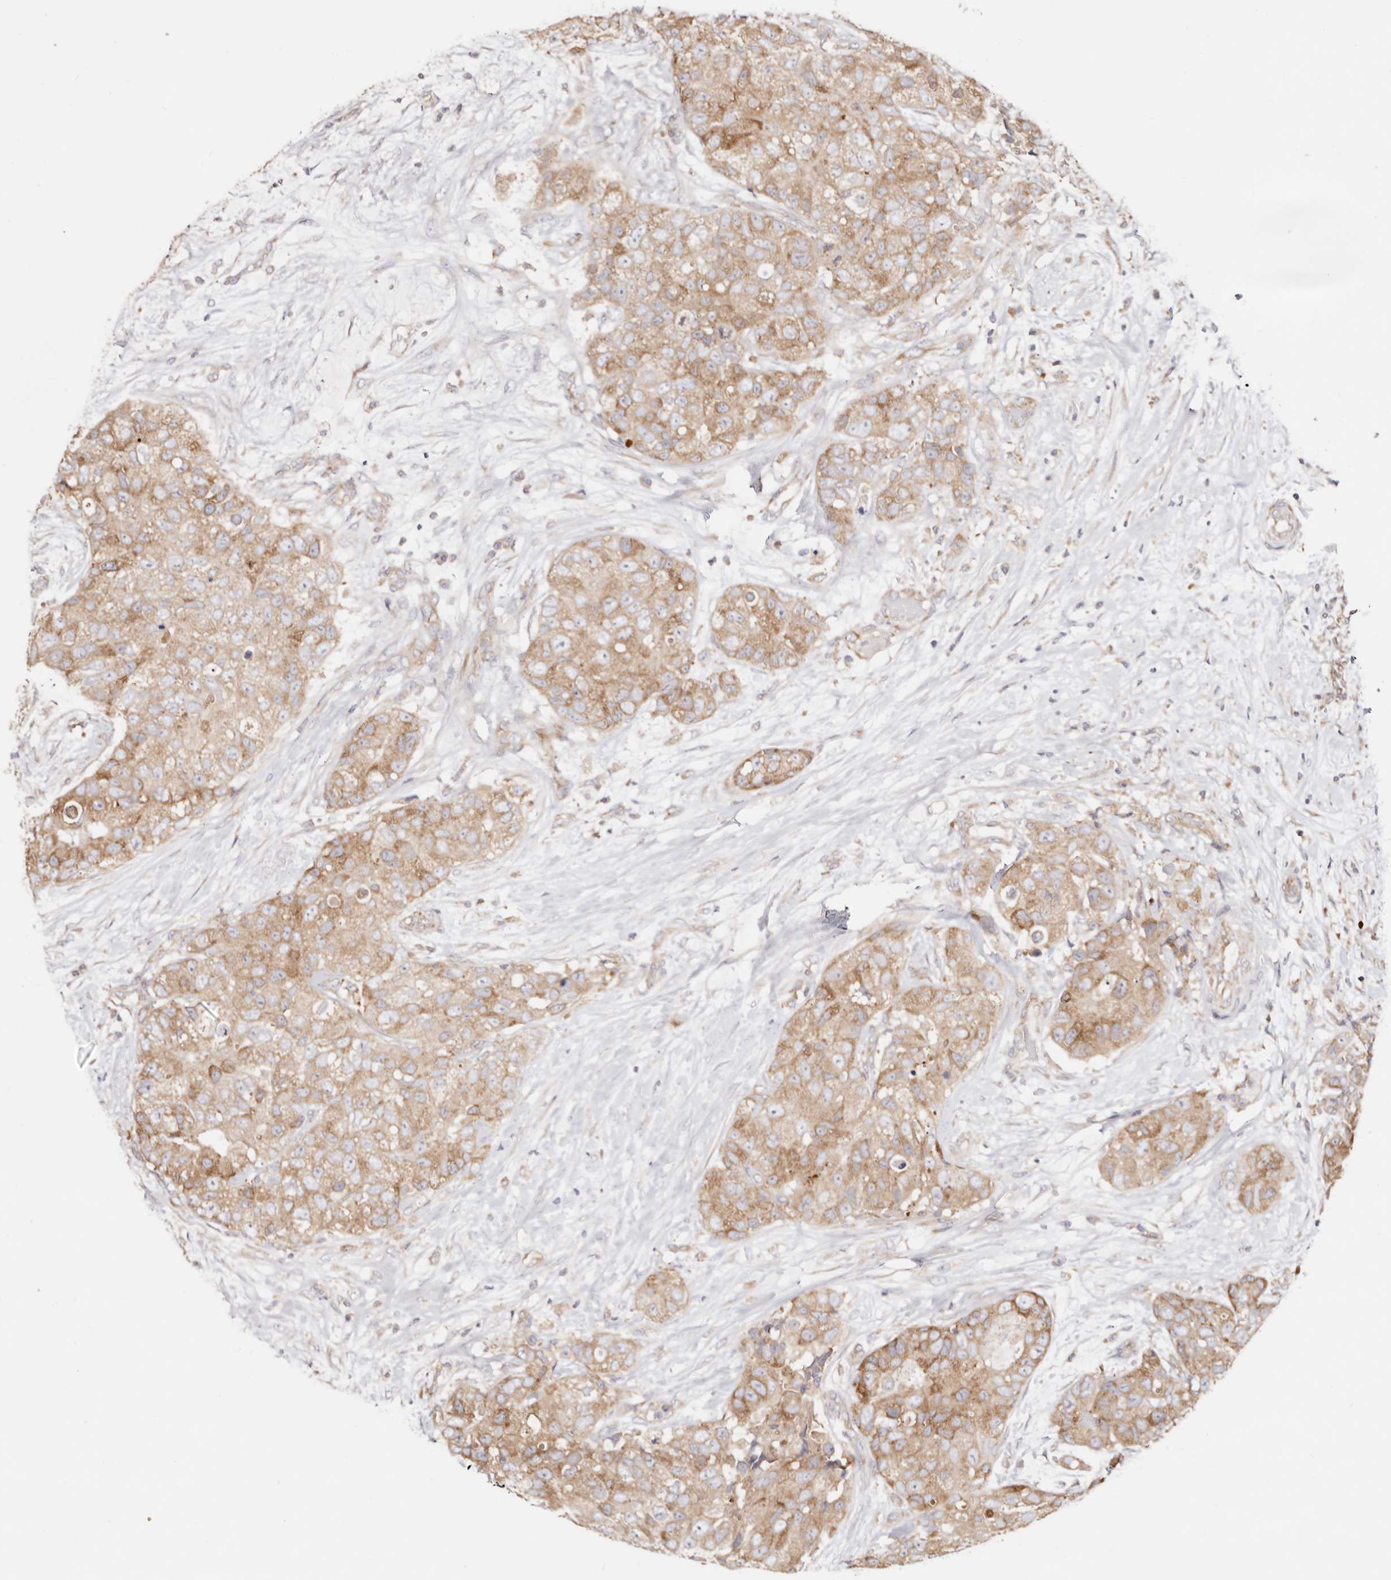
{"staining": {"intensity": "moderate", "quantity": ">75%", "location": "cytoplasmic/membranous"}, "tissue": "breast cancer", "cell_type": "Tumor cells", "image_type": "cancer", "snomed": [{"axis": "morphology", "description": "Duct carcinoma"}, {"axis": "topography", "description": "Breast"}], "caption": "Immunohistochemistry histopathology image of breast cancer (invasive ductal carcinoma) stained for a protein (brown), which reveals medium levels of moderate cytoplasmic/membranous positivity in approximately >75% of tumor cells.", "gene": "GNA13", "patient": {"sex": "female", "age": 62}}